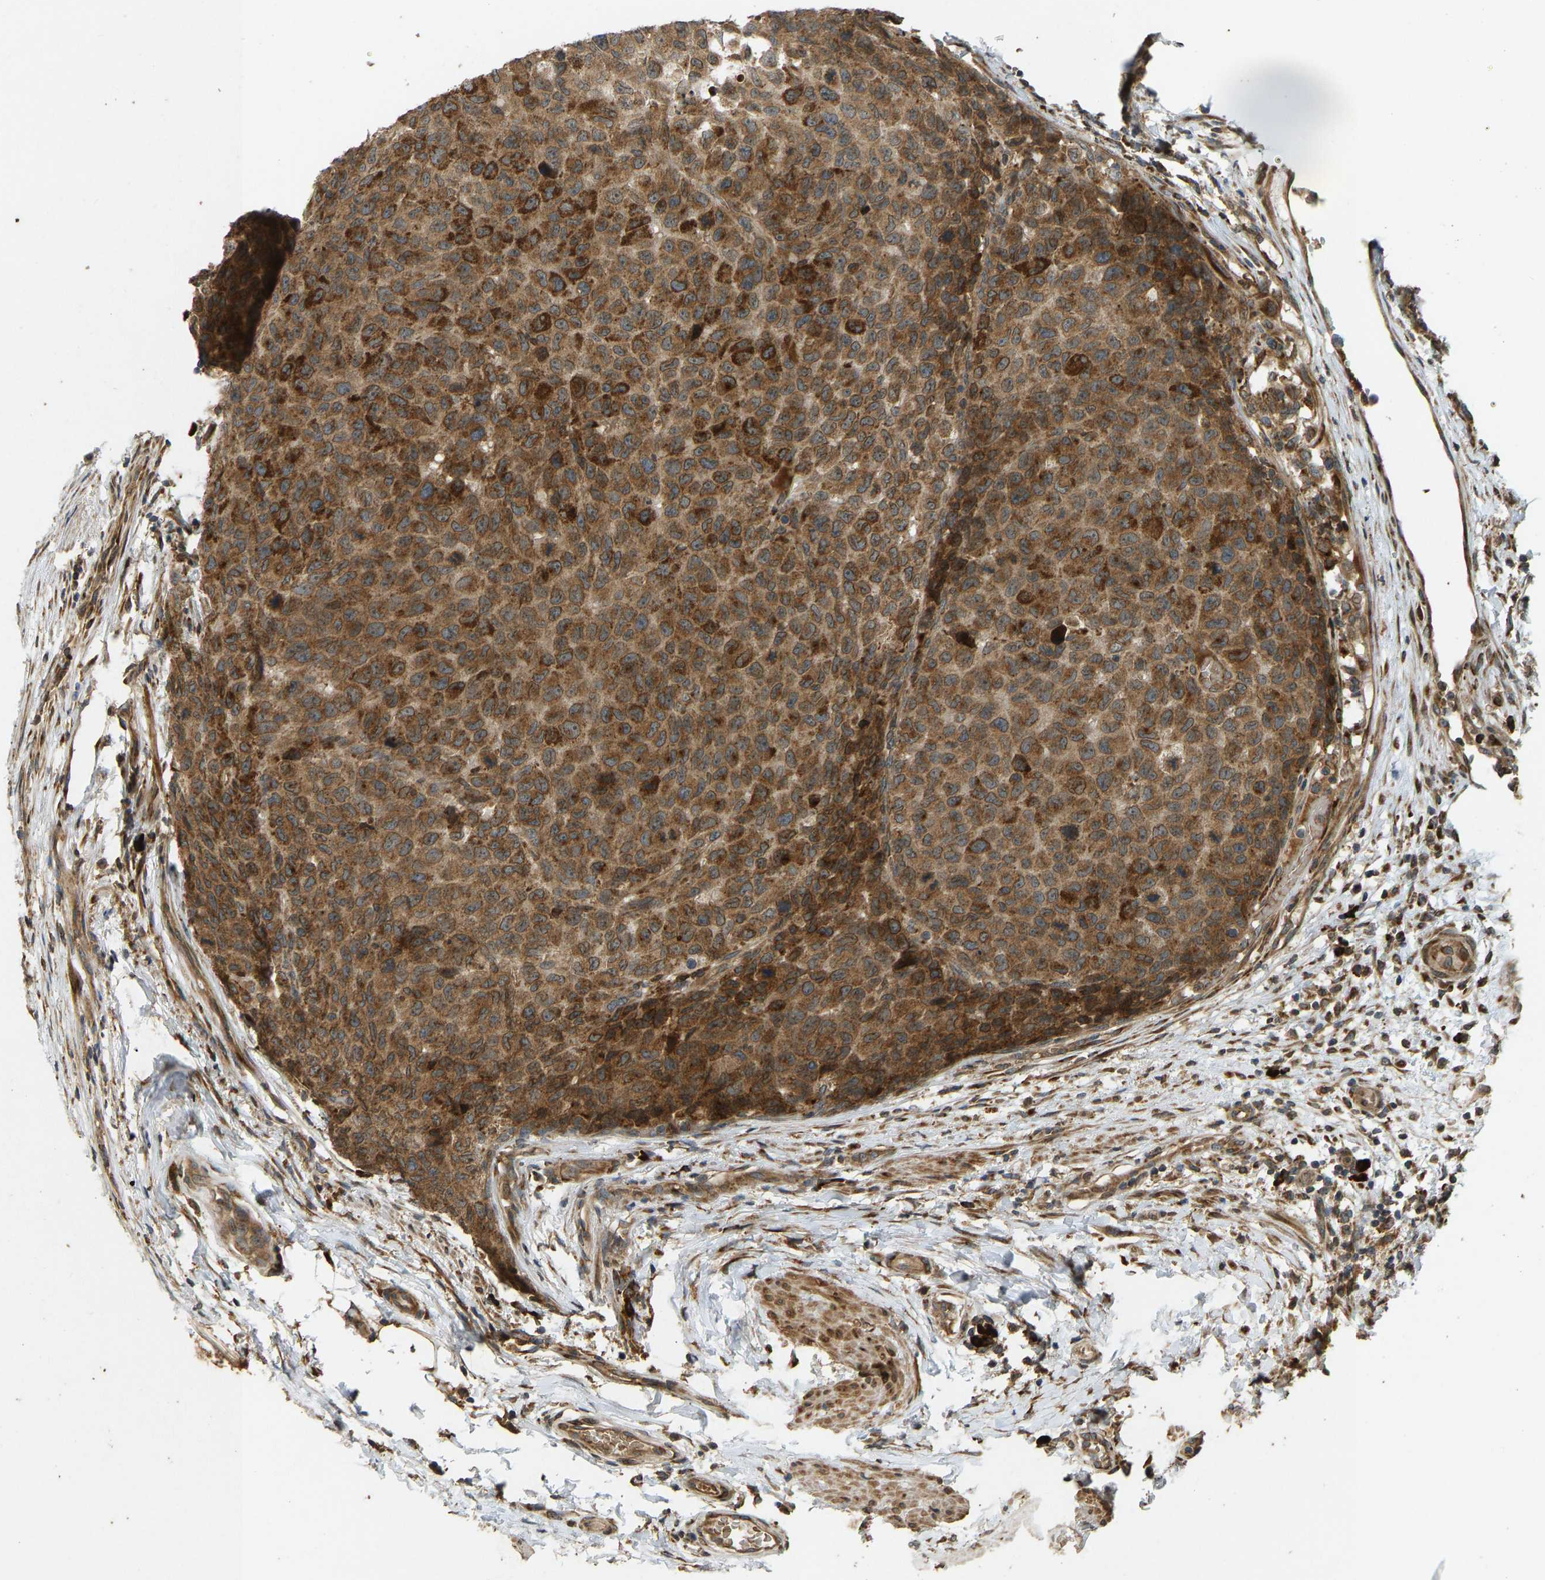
{"staining": {"intensity": "moderate", "quantity": ">75%", "location": "cytoplasmic/membranous"}, "tissue": "testis cancer", "cell_type": "Tumor cells", "image_type": "cancer", "snomed": [{"axis": "morphology", "description": "Seminoma, NOS"}, {"axis": "topography", "description": "Testis"}], "caption": "This micrograph exhibits immunohistochemistry (IHC) staining of human testis cancer (seminoma), with medium moderate cytoplasmic/membranous positivity in about >75% of tumor cells.", "gene": "RPN2", "patient": {"sex": "male", "age": 59}}